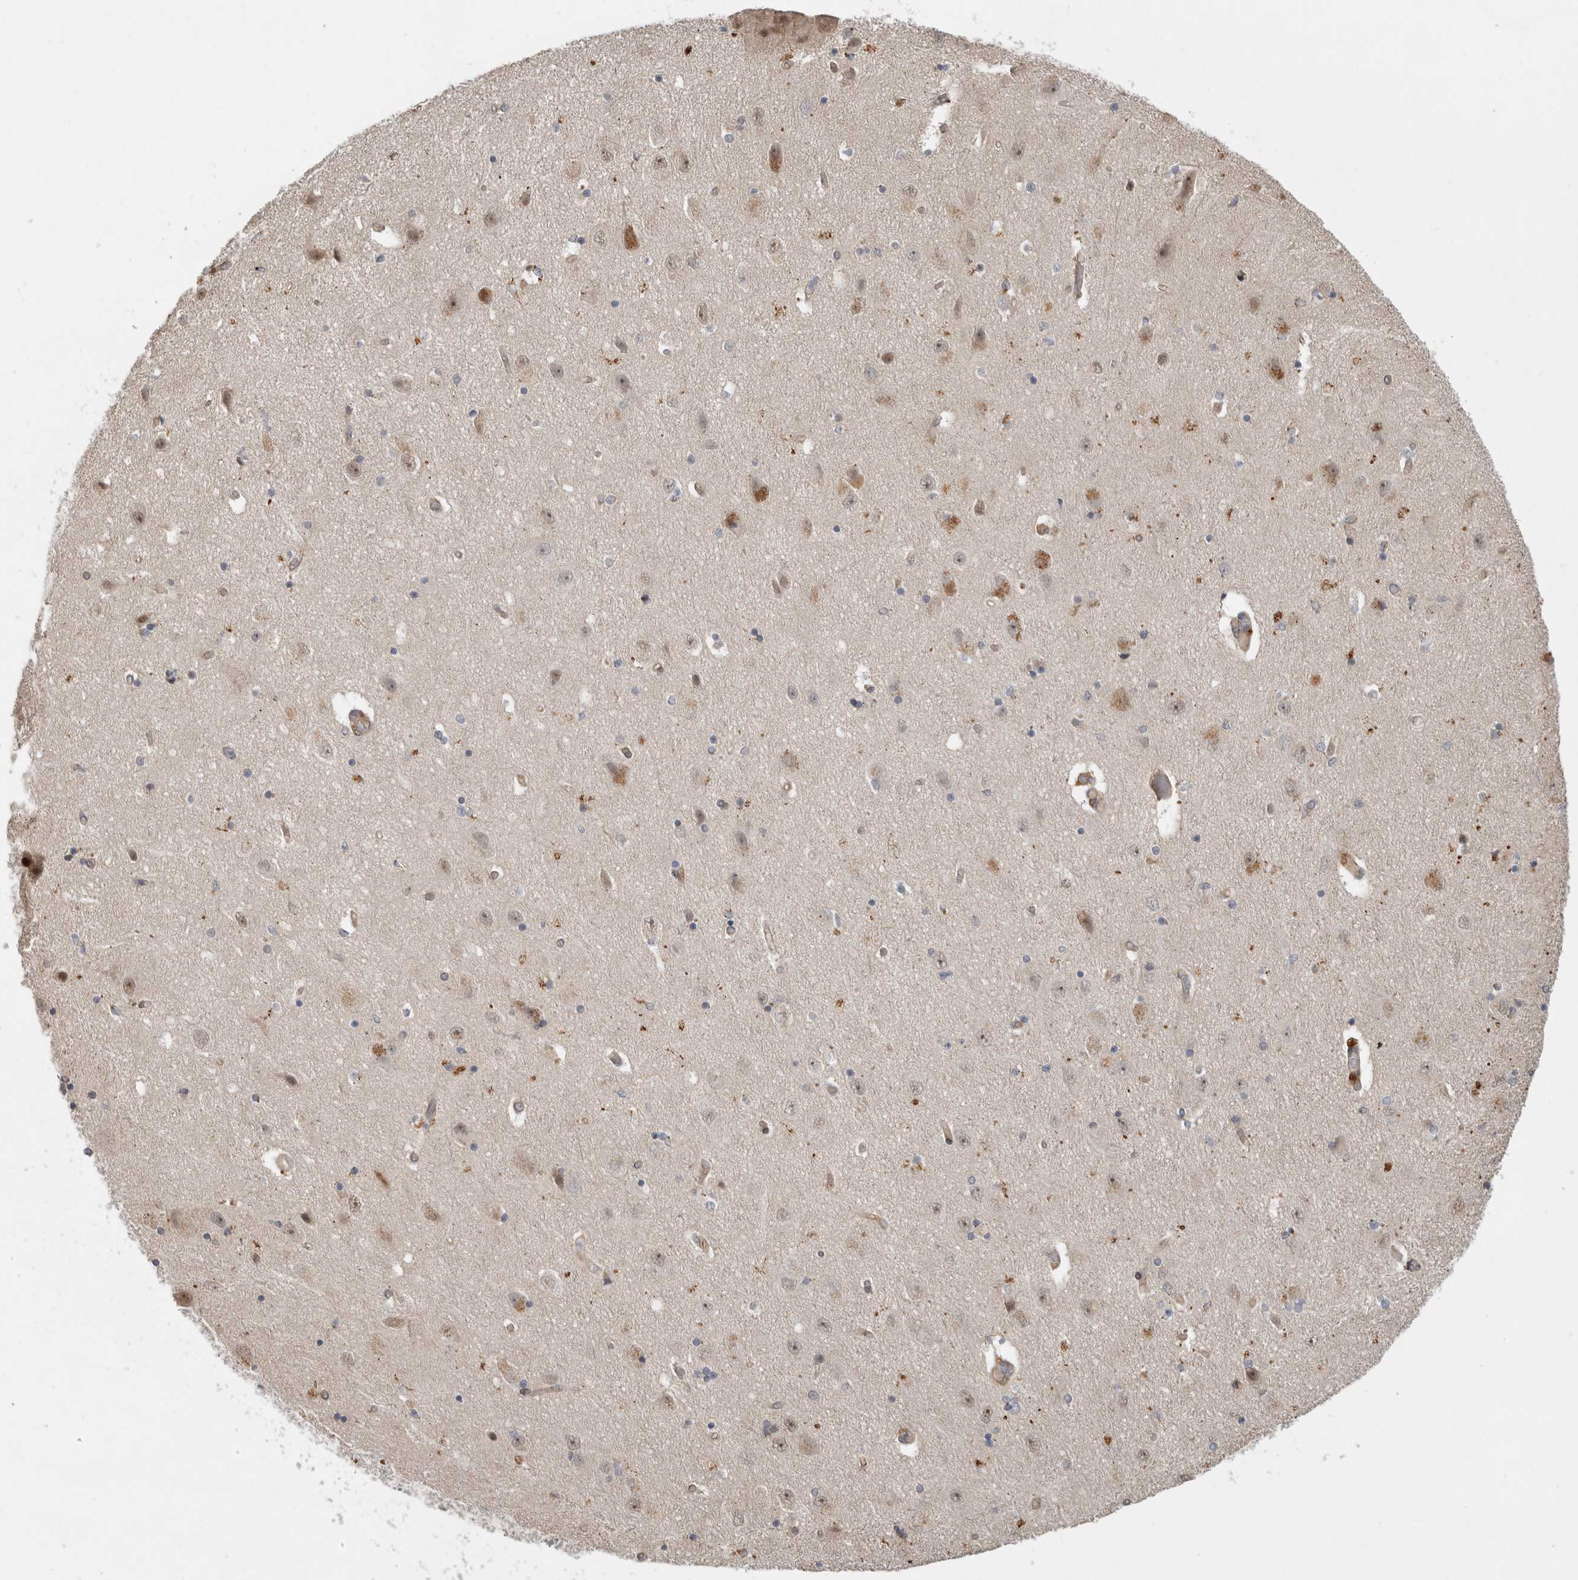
{"staining": {"intensity": "moderate", "quantity": "<25%", "location": "cytoplasmic/membranous"}, "tissue": "hippocampus", "cell_type": "Glial cells", "image_type": "normal", "snomed": [{"axis": "morphology", "description": "Normal tissue, NOS"}, {"axis": "topography", "description": "Hippocampus"}], "caption": "Protein staining of unremarkable hippocampus exhibits moderate cytoplasmic/membranous expression in about <25% of glial cells. The staining is performed using DAB brown chromogen to label protein expression. The nuclei are counter-stained blue using hematoxylin.", "gene": "NAB2", "patient": {"sex": "female", "age": 54}}